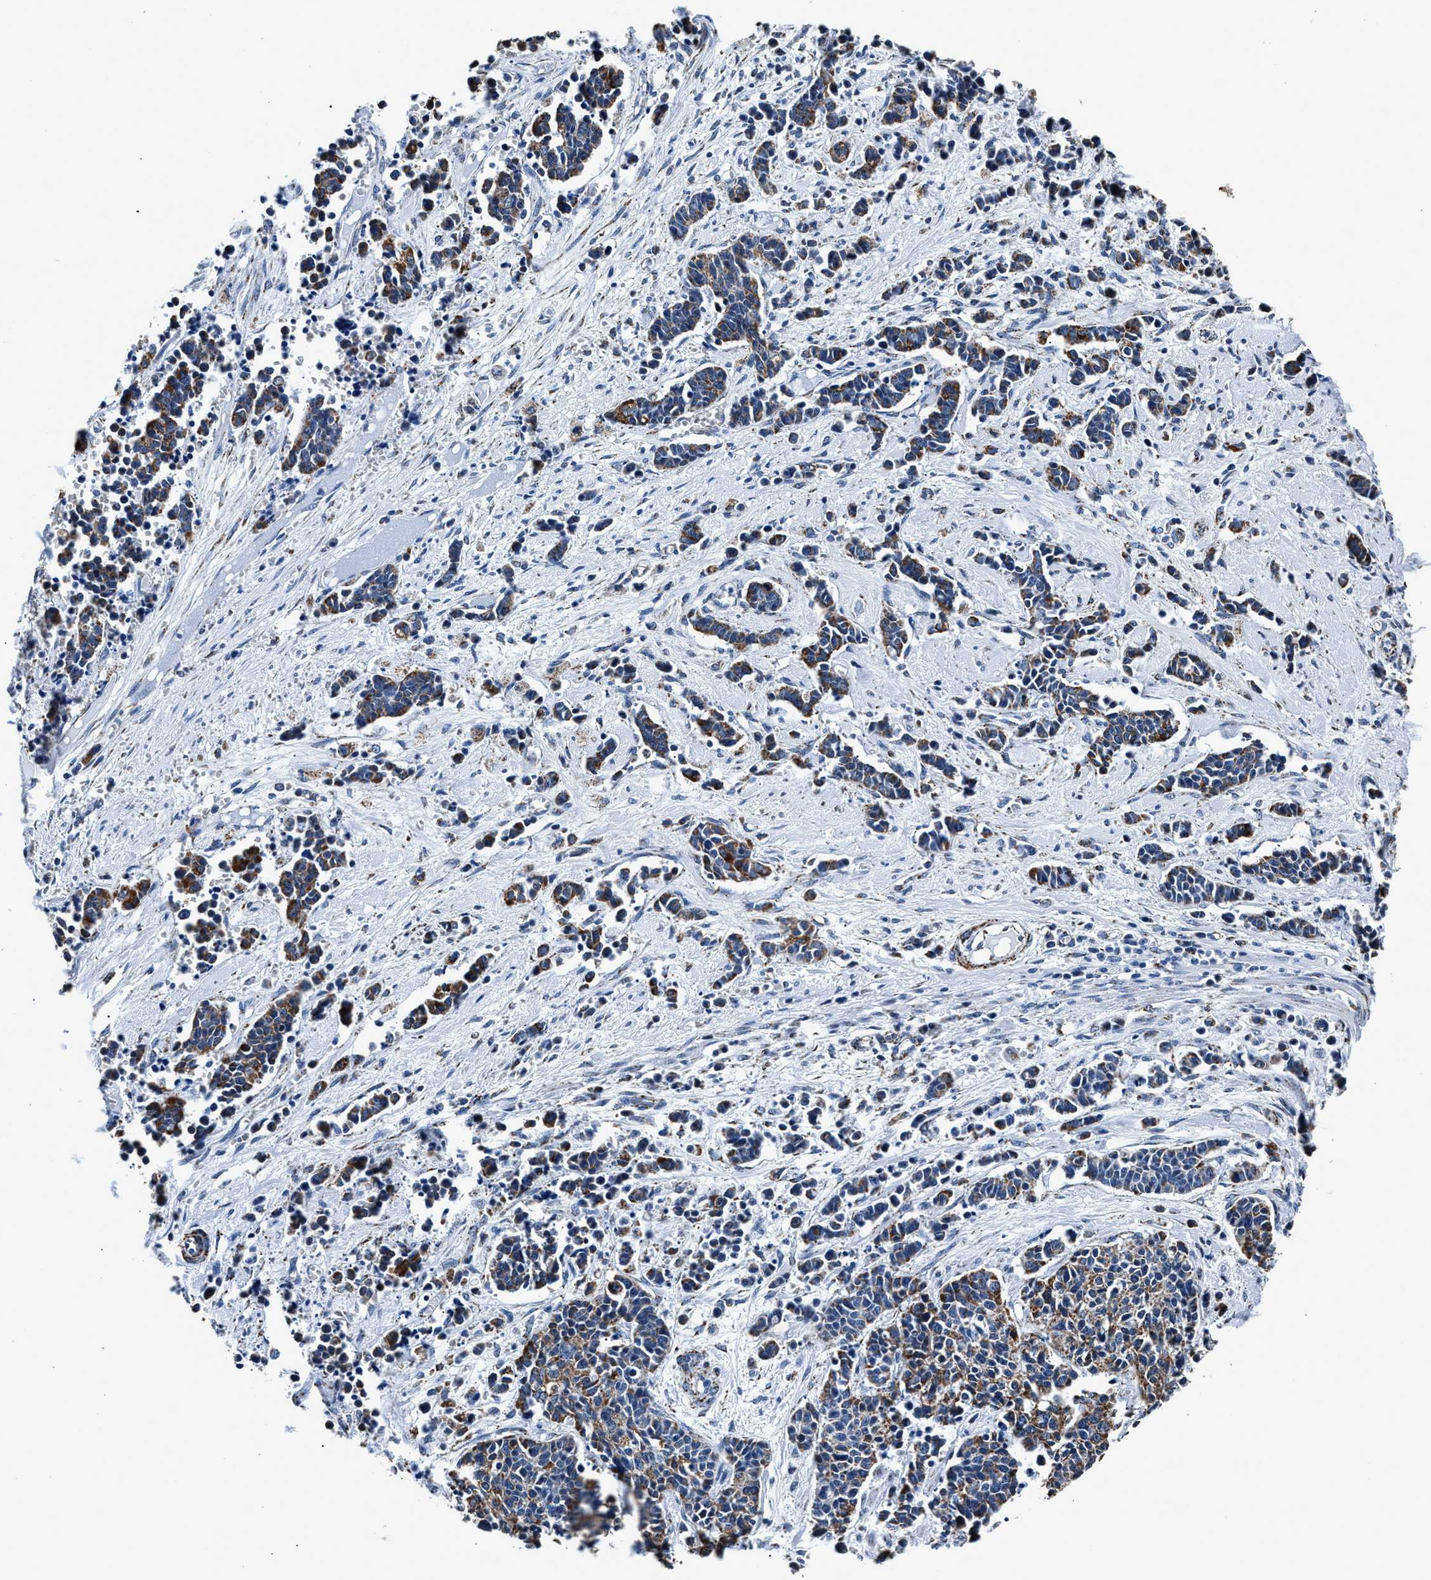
{"staining": {"intensity": "moderate", "quantity": "25%-75%", "location": "cytoplasmic/membranous"}, "tissue": "cervical cancer", "cell_type": "Tumor cells", "image_type": "cancer", "snomed": [{"axis": "morphology", "description": "Squamous cell carcinoma, NOS"}, {"axis": "topography", "description": "Cervix"}], "caption": "Immunohistochemical staining of cervical cancer reveals moderate cytoplasmic/membranous protein expression in approximately 25%-75% of tumor cells.", "gene": "HIBADH", "patient": {"sex": "female", "age": 35}}